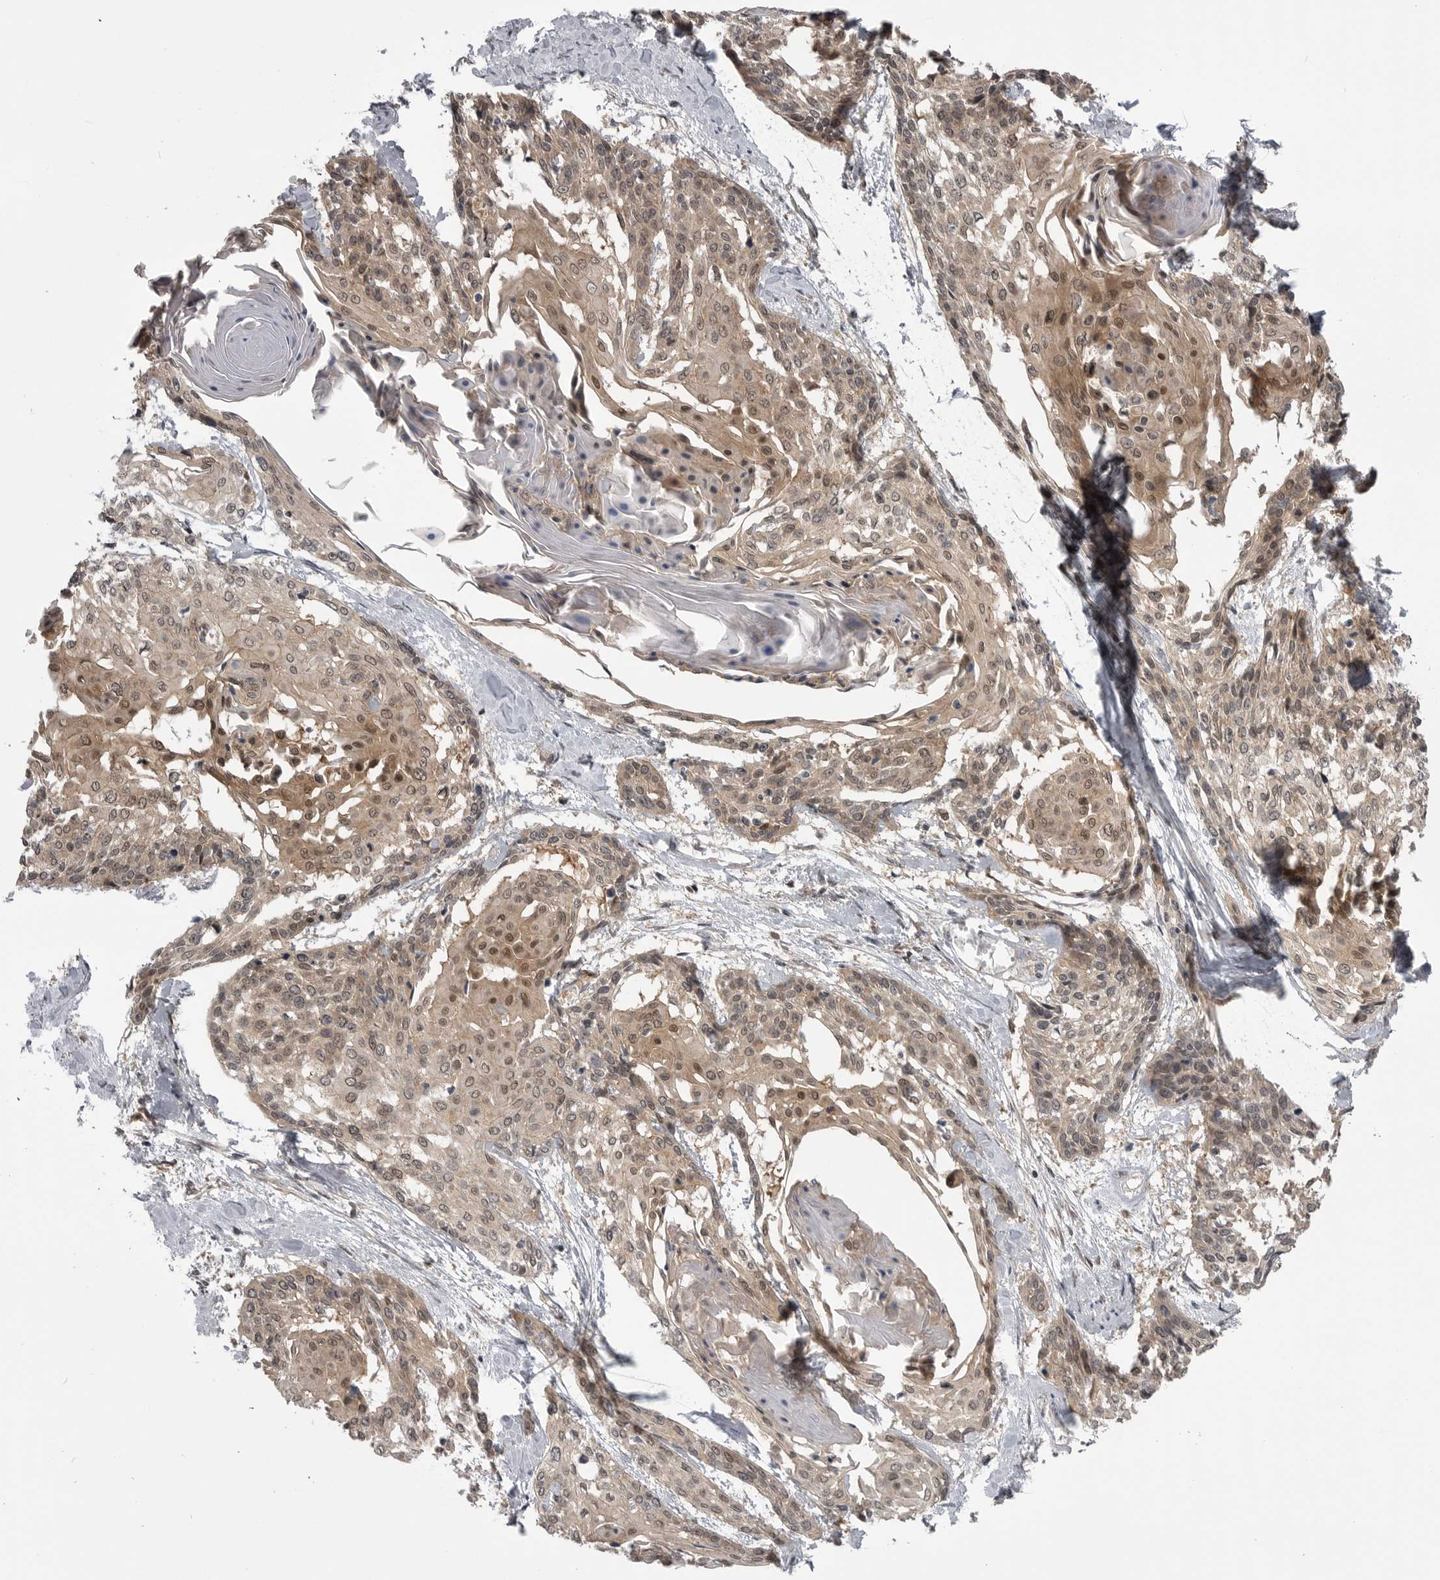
{"staining": {"intensity": "weak", "quantity": ">75%", "location": "cytoplasmic/membranous,nuclear"}, "tissue": "cervical cancer", "cell_type": "Tumor cells", "image_type": "cancer", "snomed": [{"axis": "morphology", "description": "Squamous cell carcinoma, NOS"}, {"axis": "topography", "description": "Cervix"}], "caption": "High-magnification brightfield microscopy of squamous cell carcinoma (cervical) stained with DAB (3,3'-diaminobenzidine) (brown) and counterstained with hematoxylin (blue). tumor cells exhibit weak cytoplasmic/membranous and nuclear positivity is appreciated in about>75% of cells.", "gene": "MAPK13", "patient": {"sex": "female", "age": 57}}